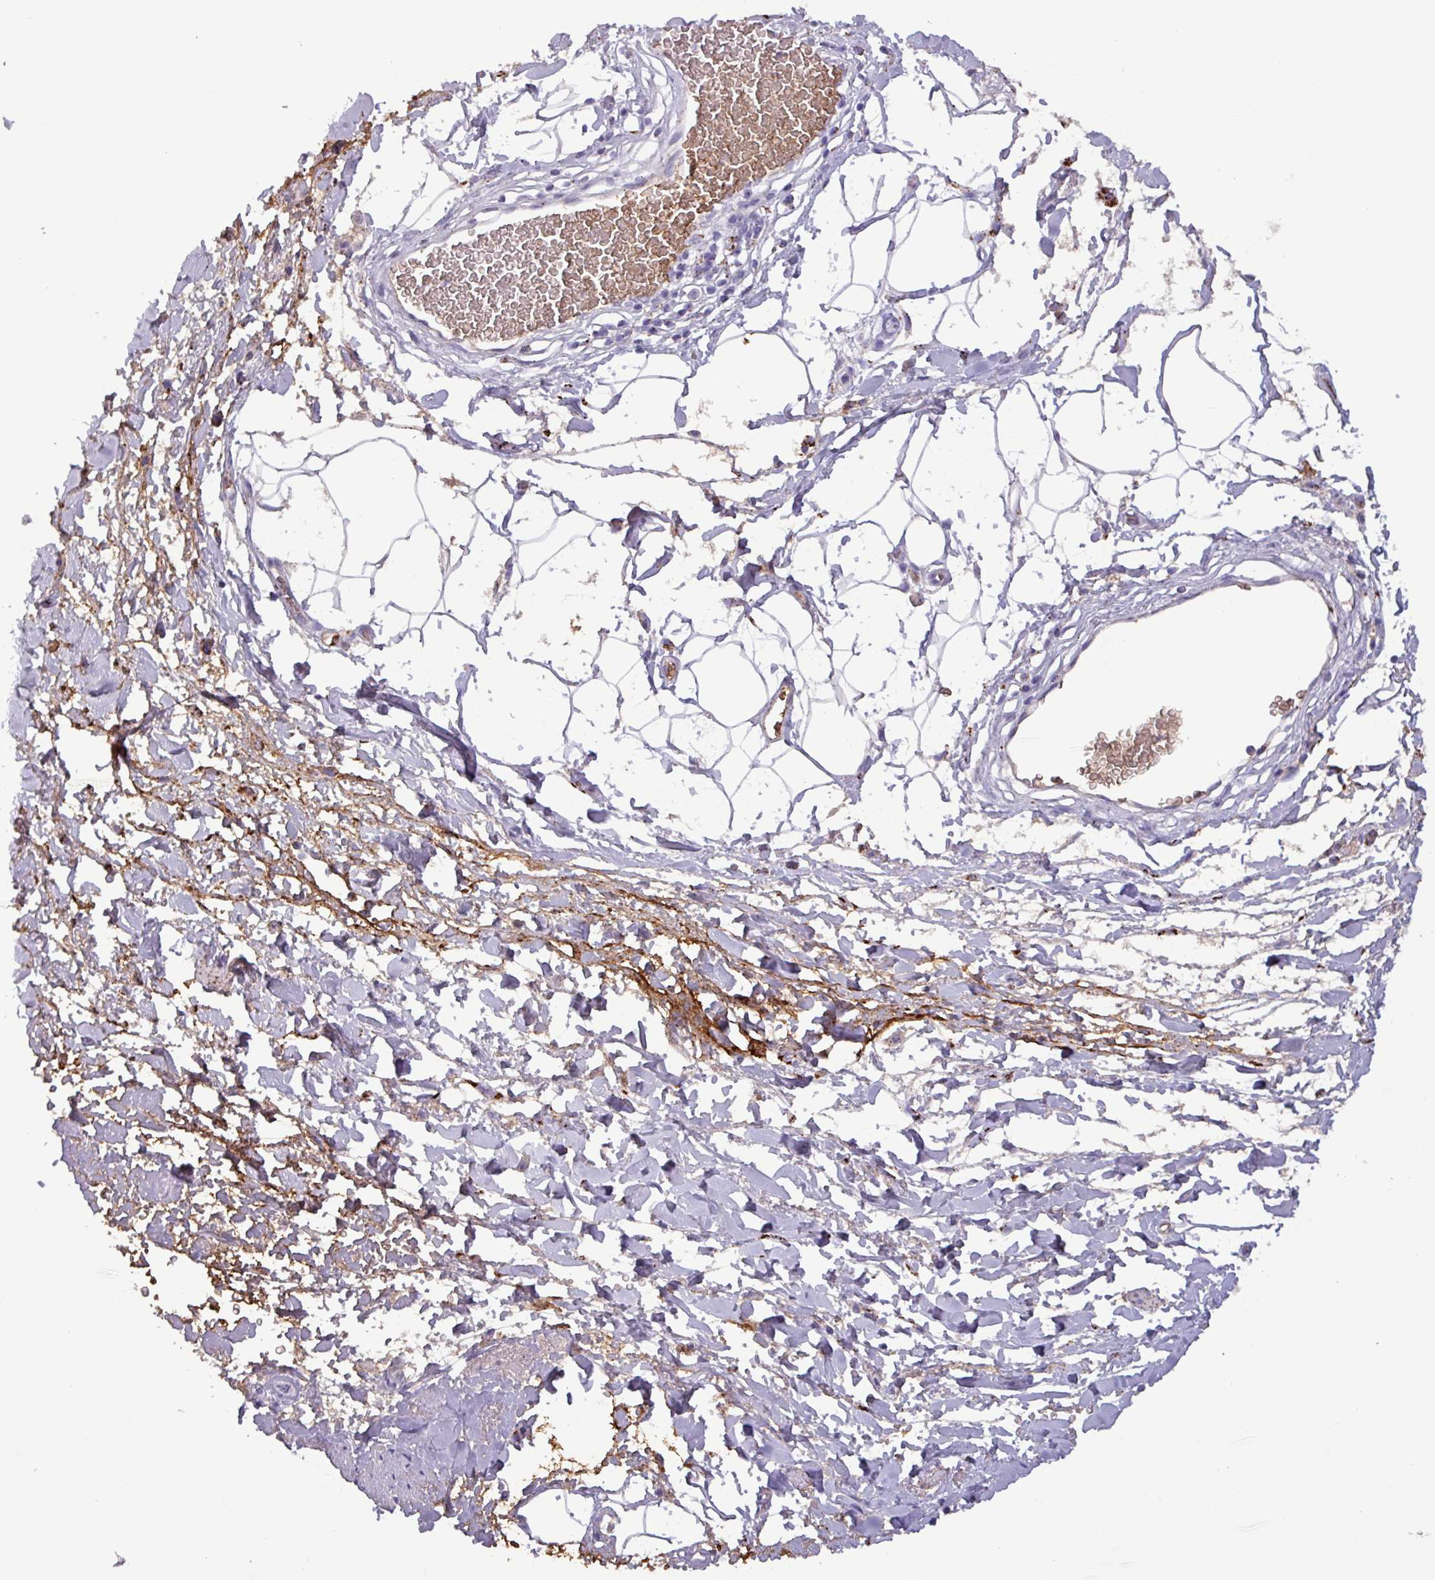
{"staining": {"intensity": "negative", "quantity": "none", "location": "none"}, "tissue": "adipose tissue", "cell_type": "Adipocytes", "image_type": "normal", "snomed": [{"axis": "morphology", "description": "Normal tissue, NOS"}, {"axis": "morphology", "description": "Adenocarcinoma, NOS"}, {"axis": "topography", "description": "Rectum"}, {"axis": "topography", "description": "Vagina"}, {"axis": "topography", "description": "Peripheral nerve tissue"}], "caption": "Adipocytes show no significant expression in benign adipose tissue. (DAB (3,3'-diaminobenzidine) immunohistochemistry visualized using brightfield microscopy, high magnification).", "gene": "PLIN2", "patient": {"sex": "female", "age": 71}}